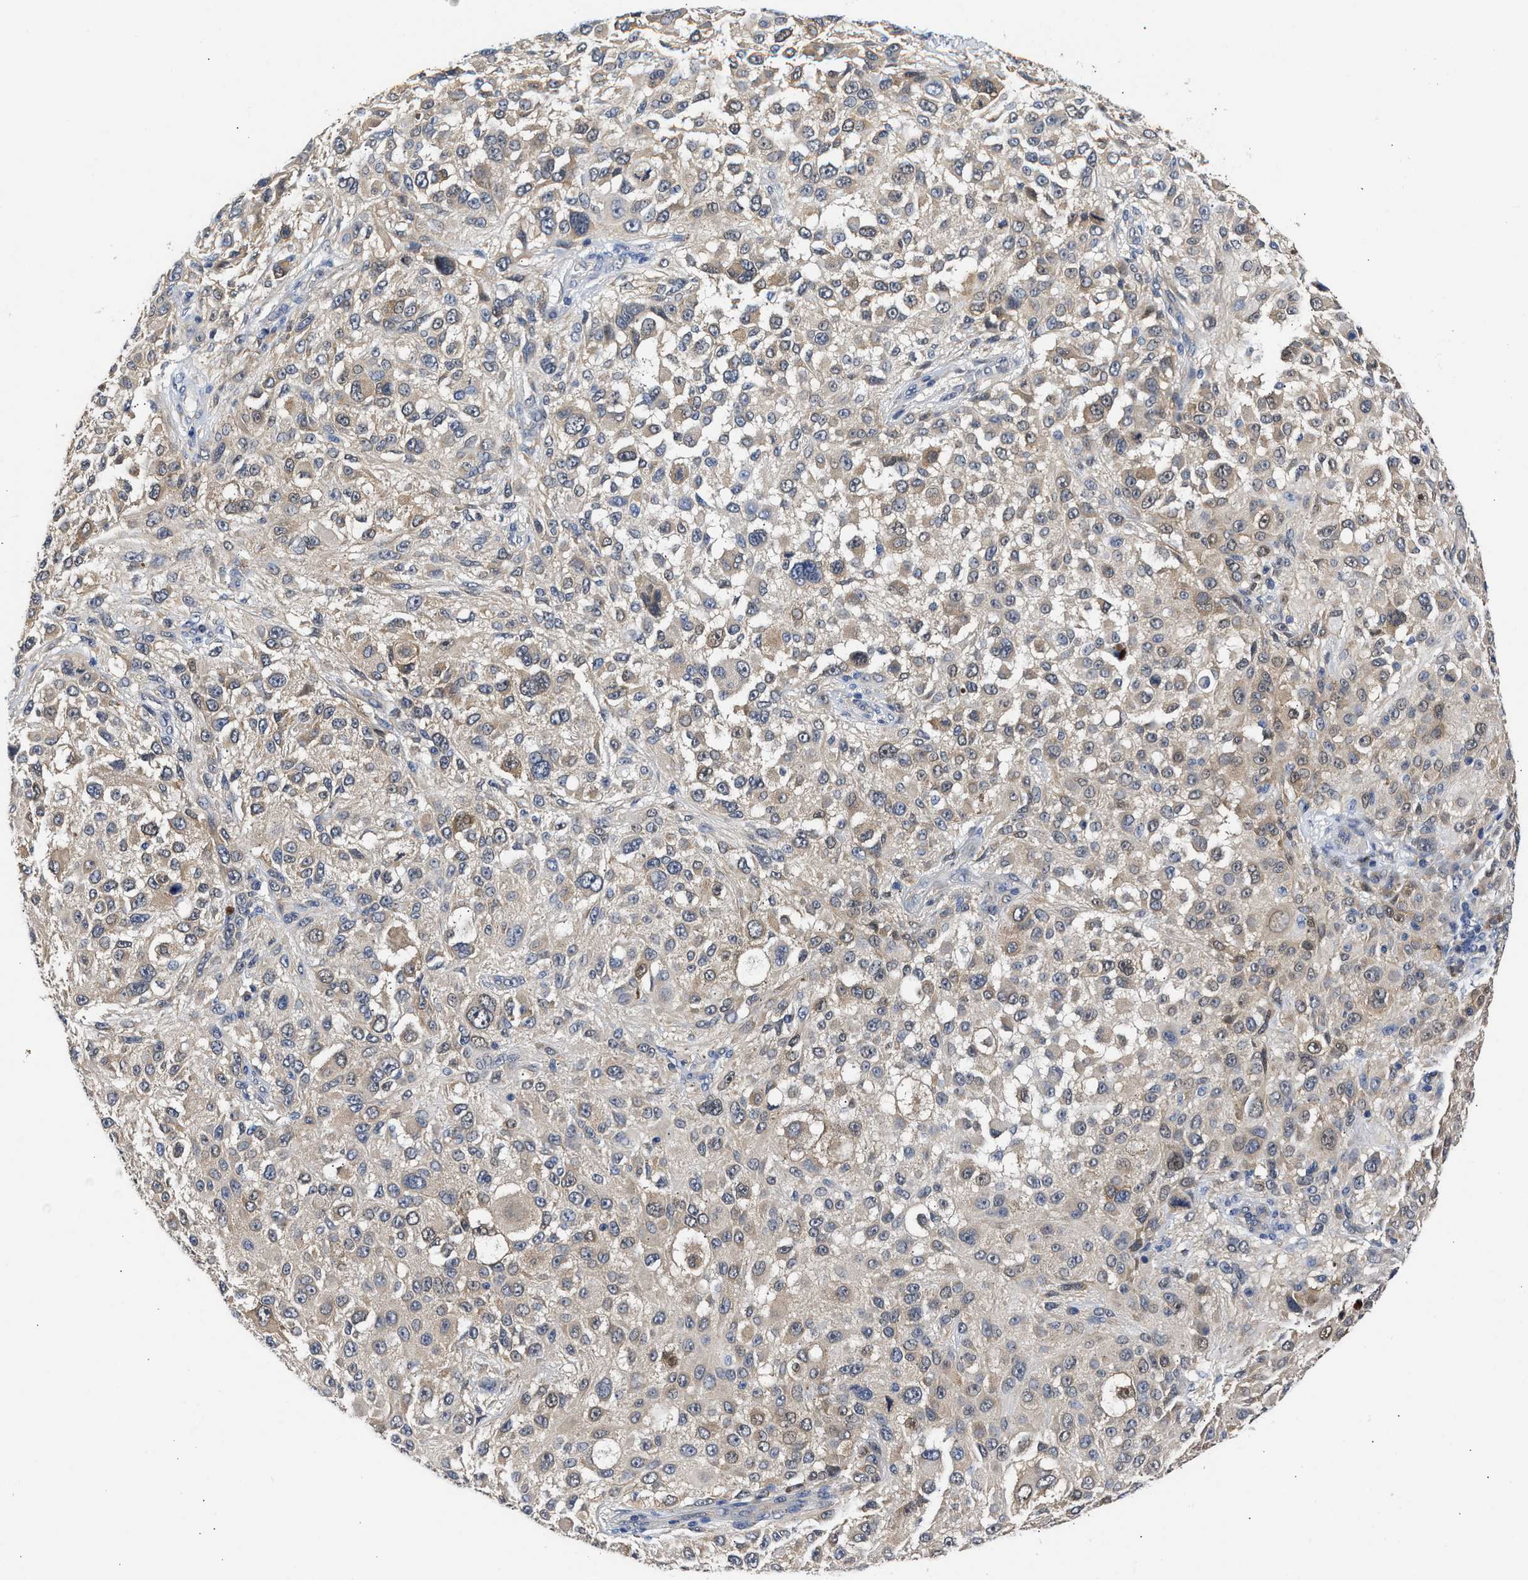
{"staining": {"intensity": "weak", "quantity": "25%-75%", "location": "cytoplasmic/membranous"}, "tissue": "melanoma", "cell_type": "Tumor cells", "image_type": "cancer", "snomed": [{"axis": "morphology", "description": "Necrosis, NOS"}, {"axis": "morphology", "description": "Malignant melanoma, NOS"}, {"axis": "topography", "description": "Skin"}], "caption": "Weak cytoplasmic/membranous staining is appreciated in about 25%-75% of tumor cells in malignant melanoma.", "gene": "XPO5", "patient": {"sex": "female", "age": 87}}